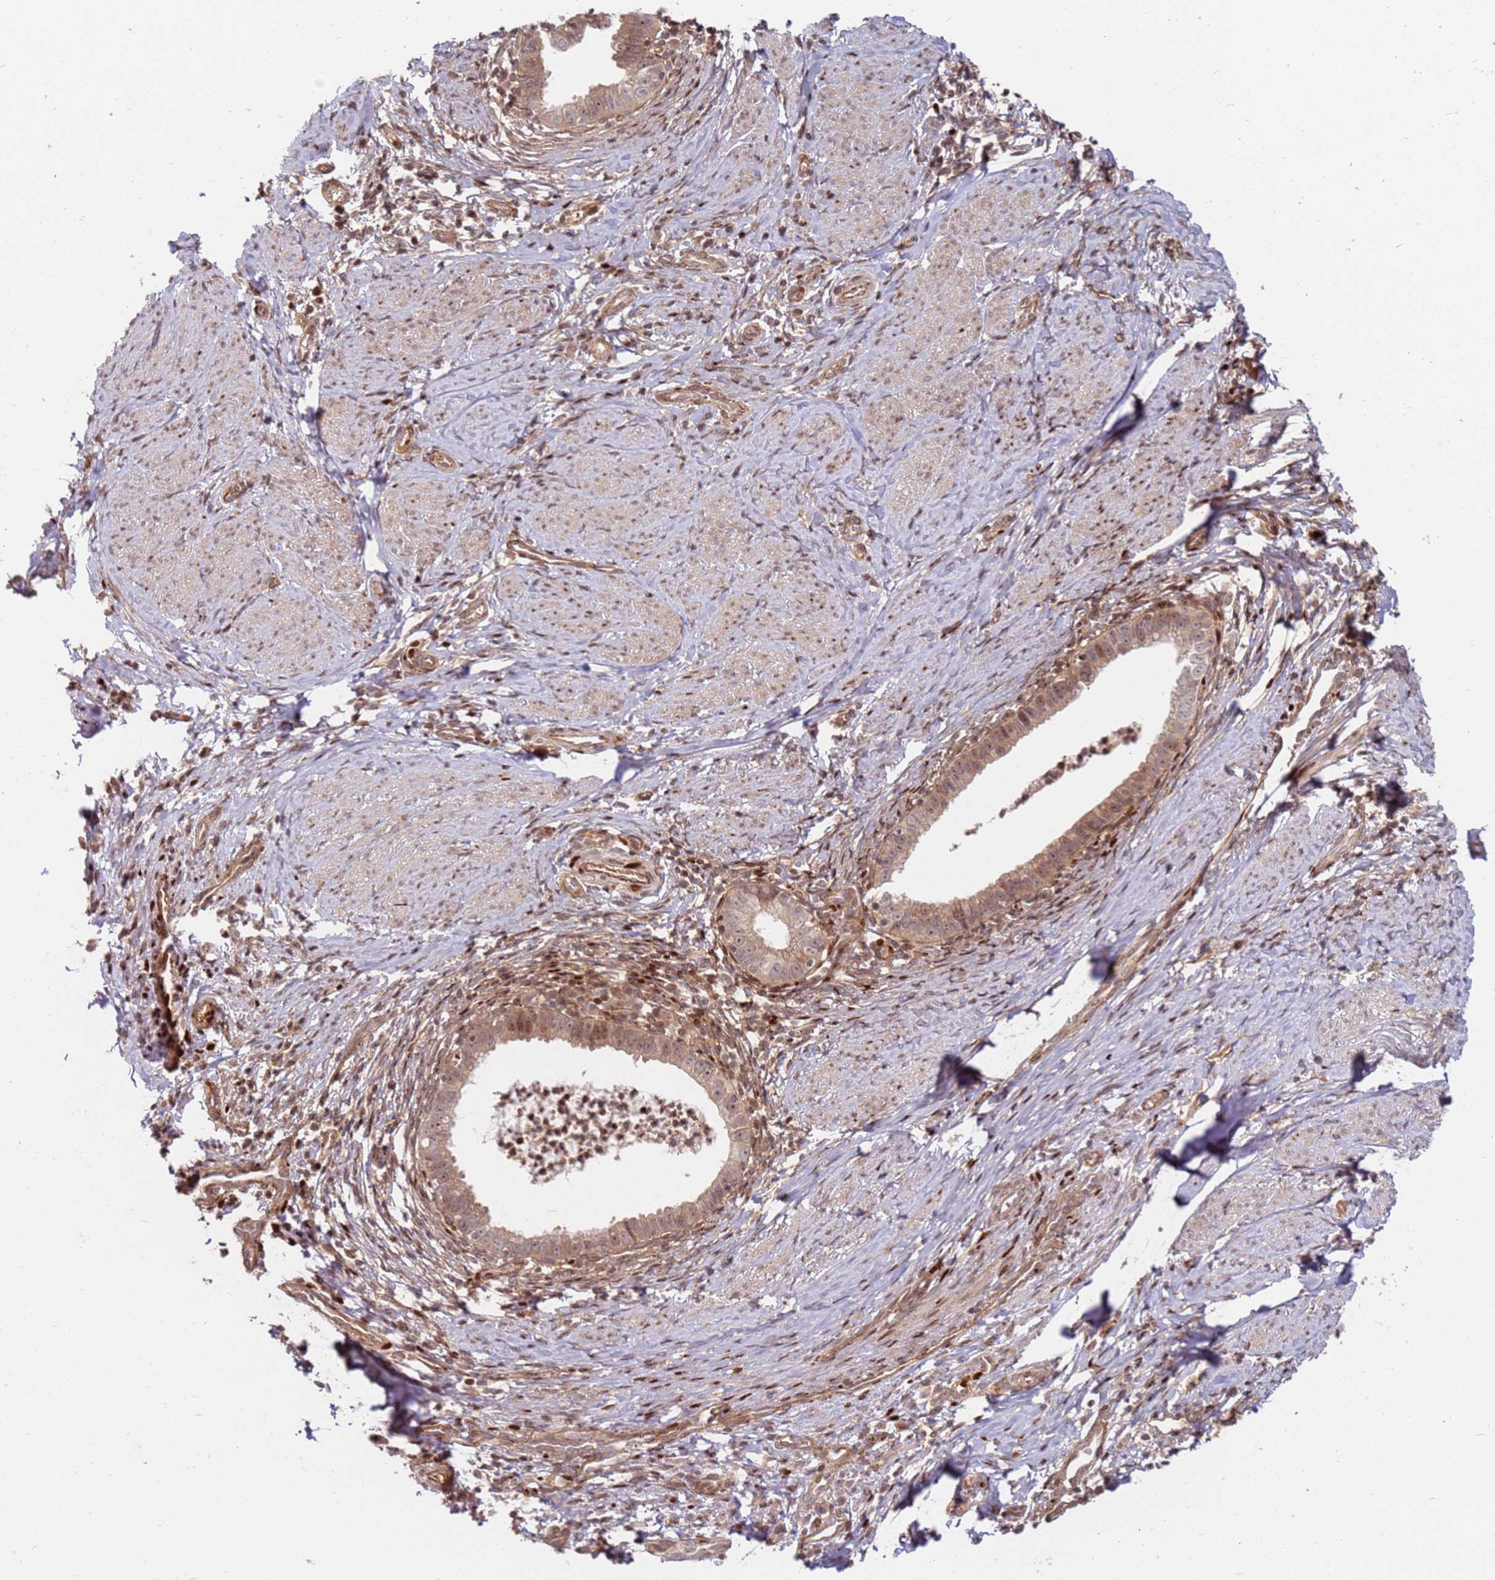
{"staining": {"intensity": "moderate", "quantity": "25%-75%", "location": "cytoplasmic/membranous,nuclear"}, "tissue": "cervical cancer", "cell_type": "Tumor cells", "image_type": "cancer", "snomed": [{"axis": "morphology", "description": "Adenocarcinoma, NOS"}, {"axis": "topography", "description": "Cervix"}], "caption": "Human cervical cancer (adenocarcinoma) stained with a protein marker demonstrates moderate staining in tumor cells.", "gene": "TMEM233", "patient": {"sex": "female", "age": 36}}